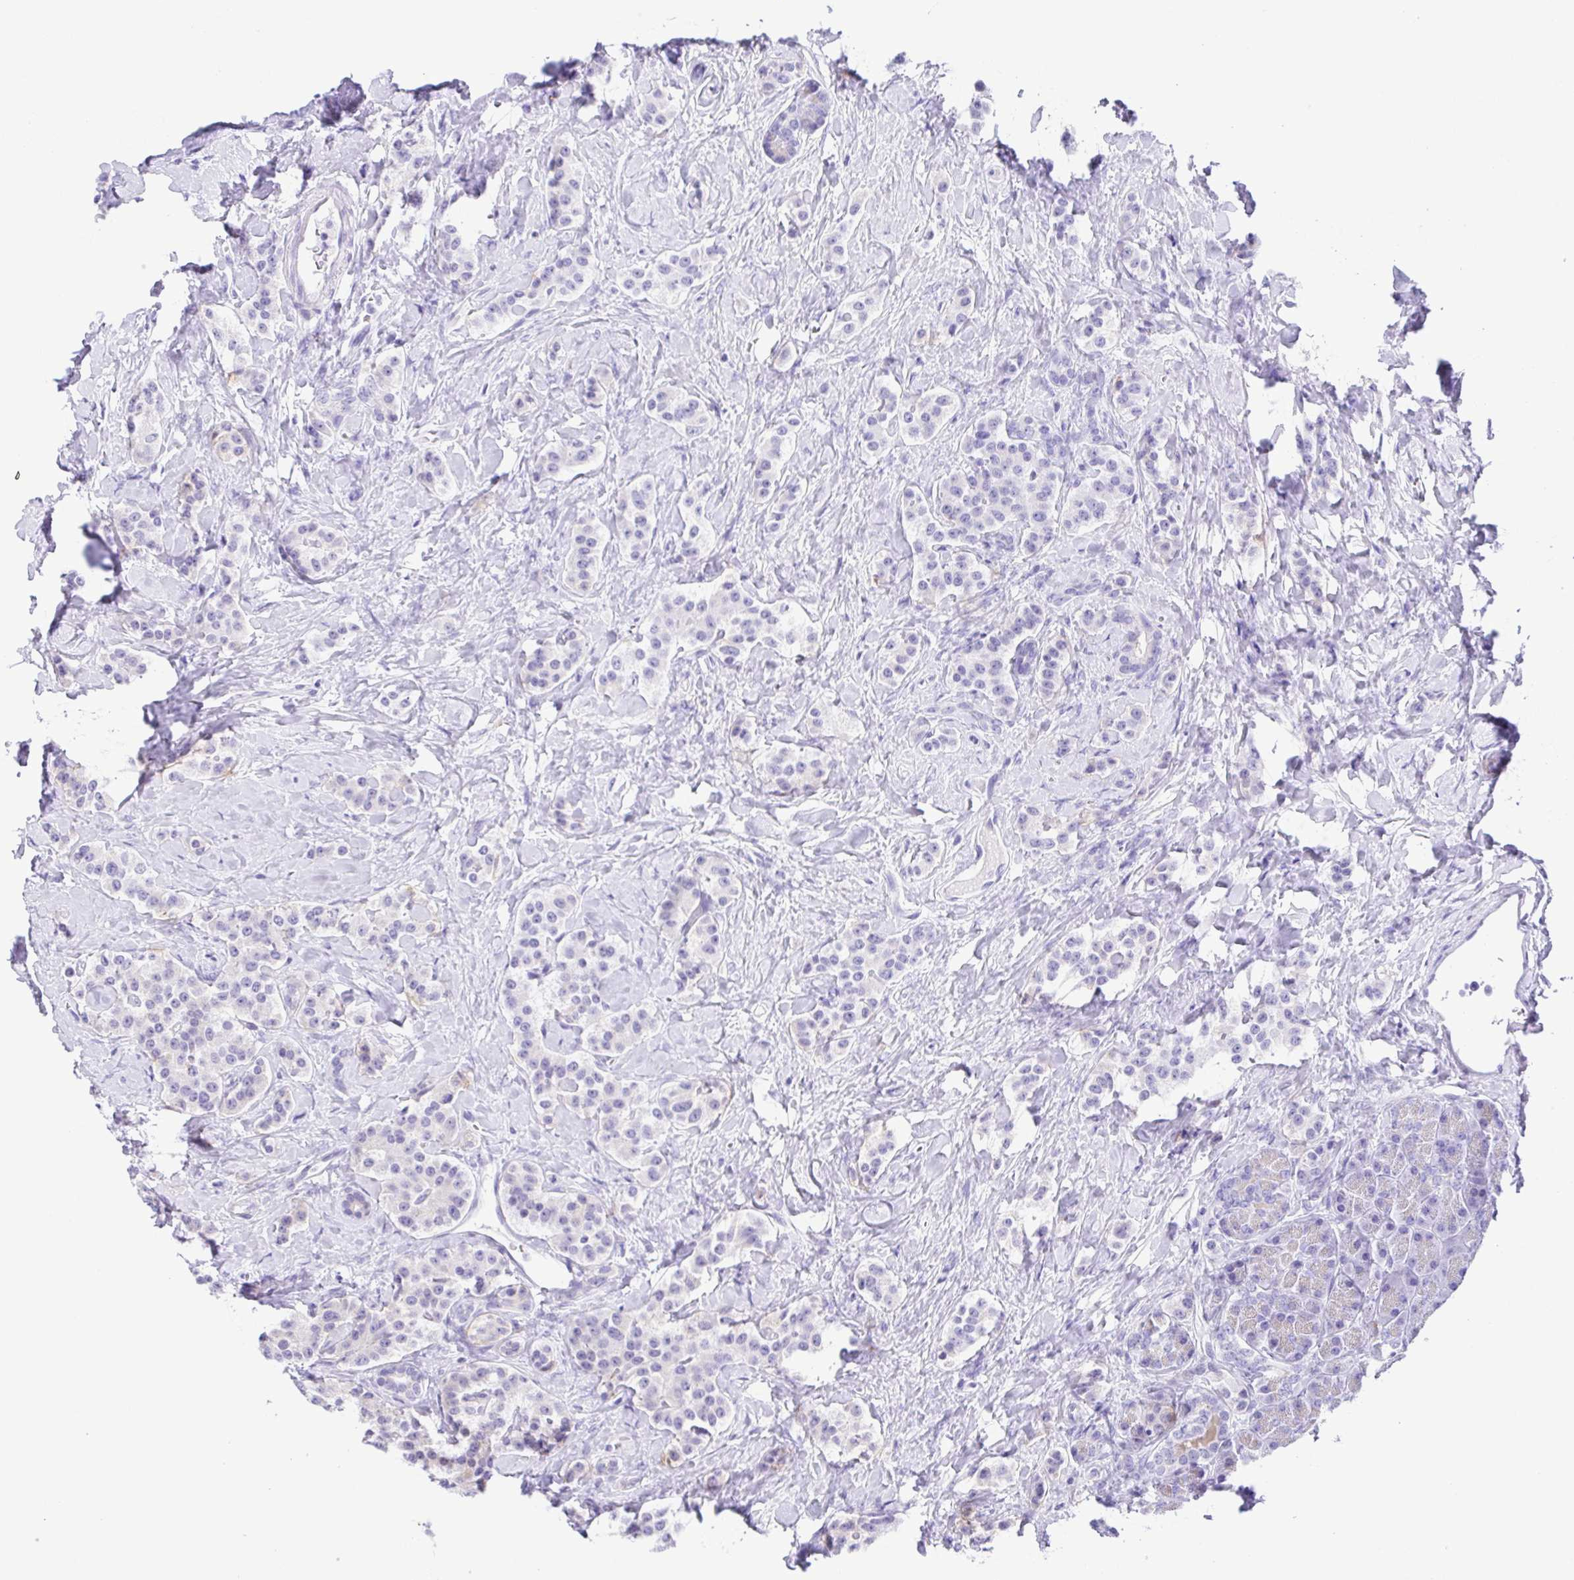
{"staining": {"intensity": "negative", "quantity": "none", "location": "none"}, "tissue": "carcinoid", "cell_type": "Tumor cells", "image_type": "cancer", "snomed": [{"axis": "morphology", "description": "Normal tissue, NOS"}, {"axis": "morphology", "description": "Carcinoid, malignant, NOS"}, {"axis": "topography", "description": "Pancreas"}], "caption": "Immunohistochemistry photomicrograph of carcinoid stained for a protein (brown), which shows no staining in tumor cells.", "gene": "TGM3", "patient": {"sex": "male", "age": 36}}